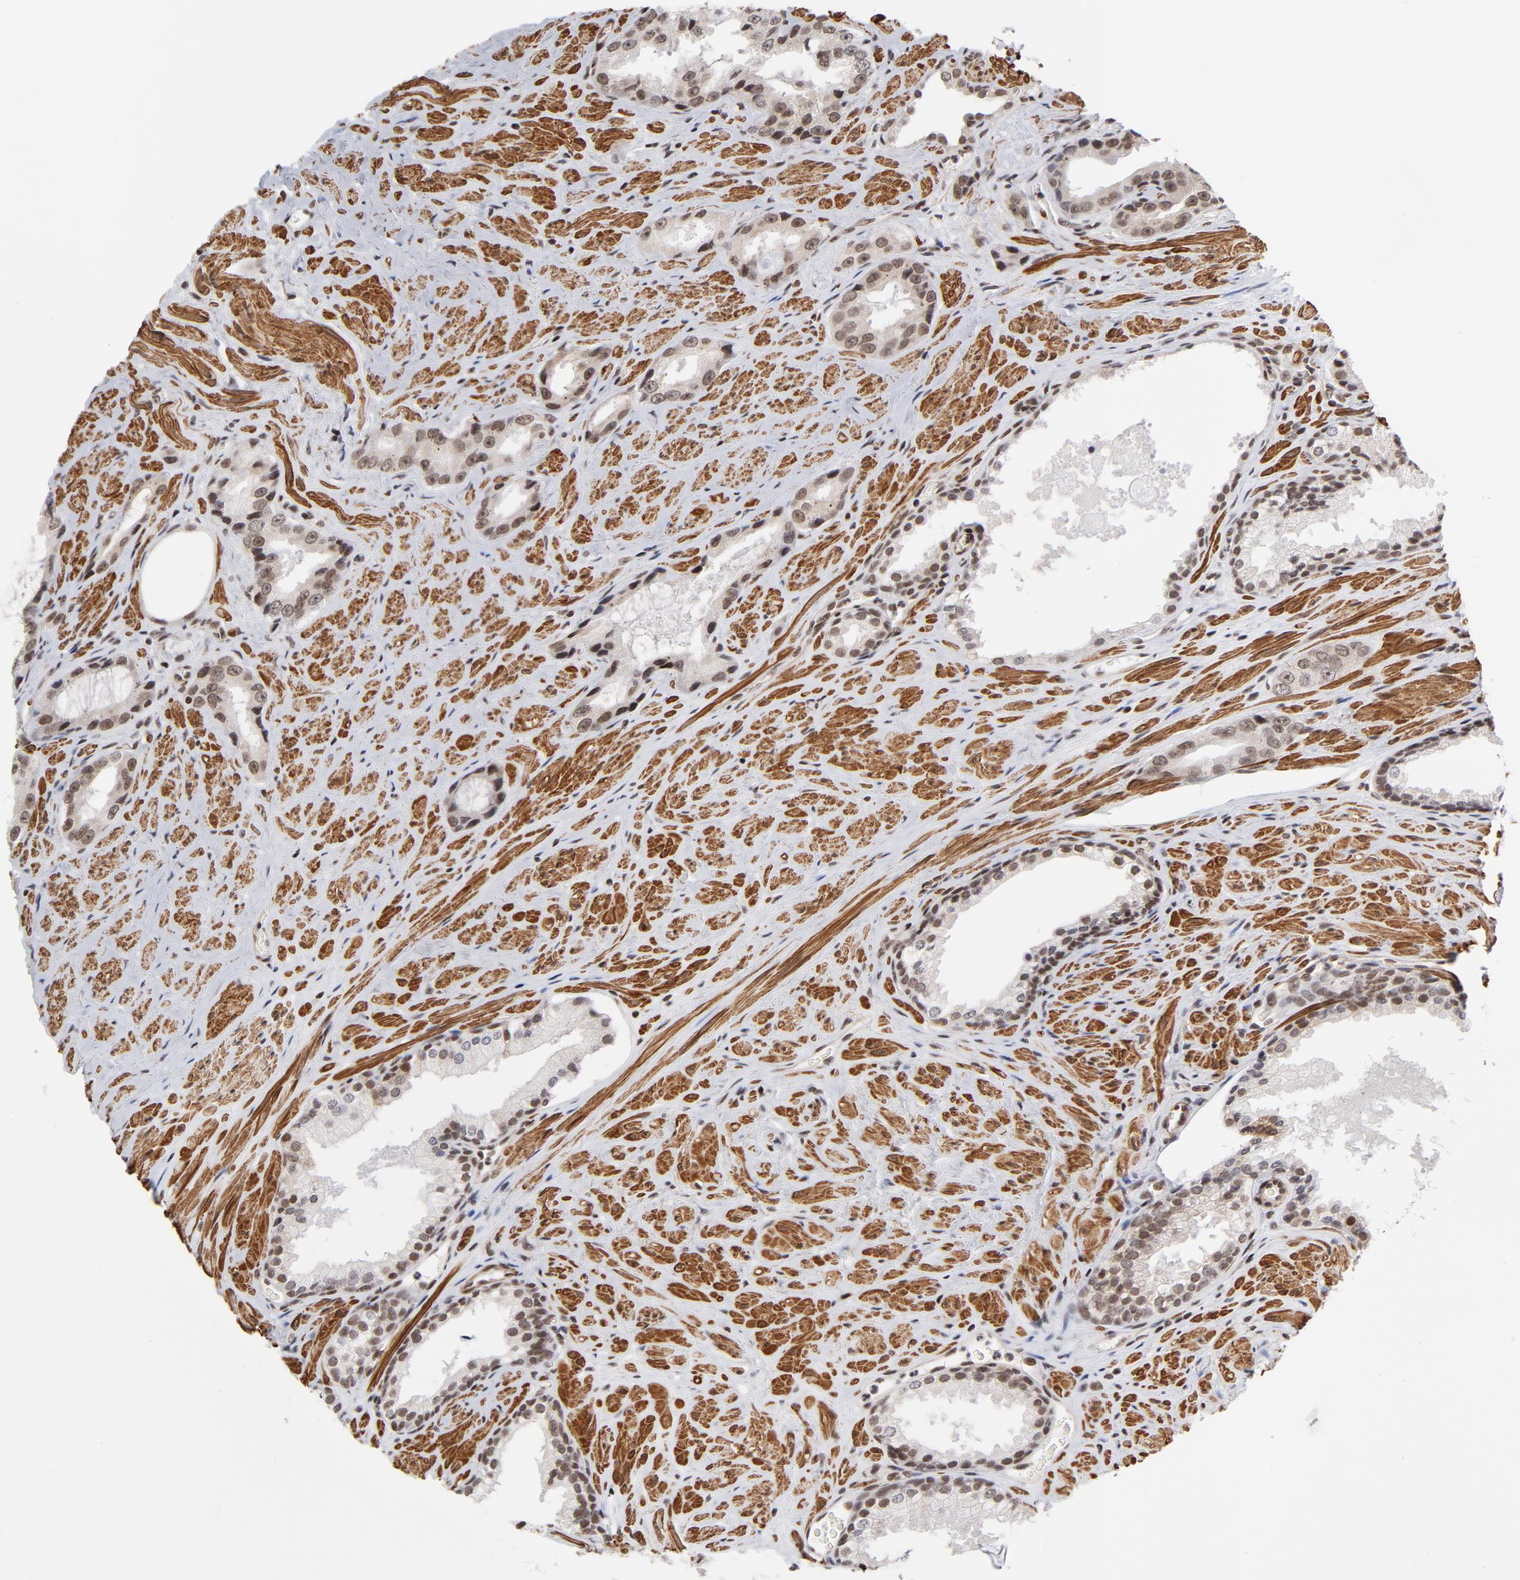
{"staining": {"intensity": "strong", "quantity": ">75%", "location": "nuclear"}, "tissue": "prostate cancer", "cell_type": "Tumor cells", "image_type": "cancer", "snomed": [{"axis": "morphology", "description": "Adenocarcinoma, Medium grade"}, {"axis": "topography", "description": "Prostate"}], "caption": "An image showing strong nuclear staining in about >75% of tumor cells in prostate cancer, as visualized by brown immunohistochemical staining.", "gene": "CTCF", "patient": {"sex": "male", "age": 60}}